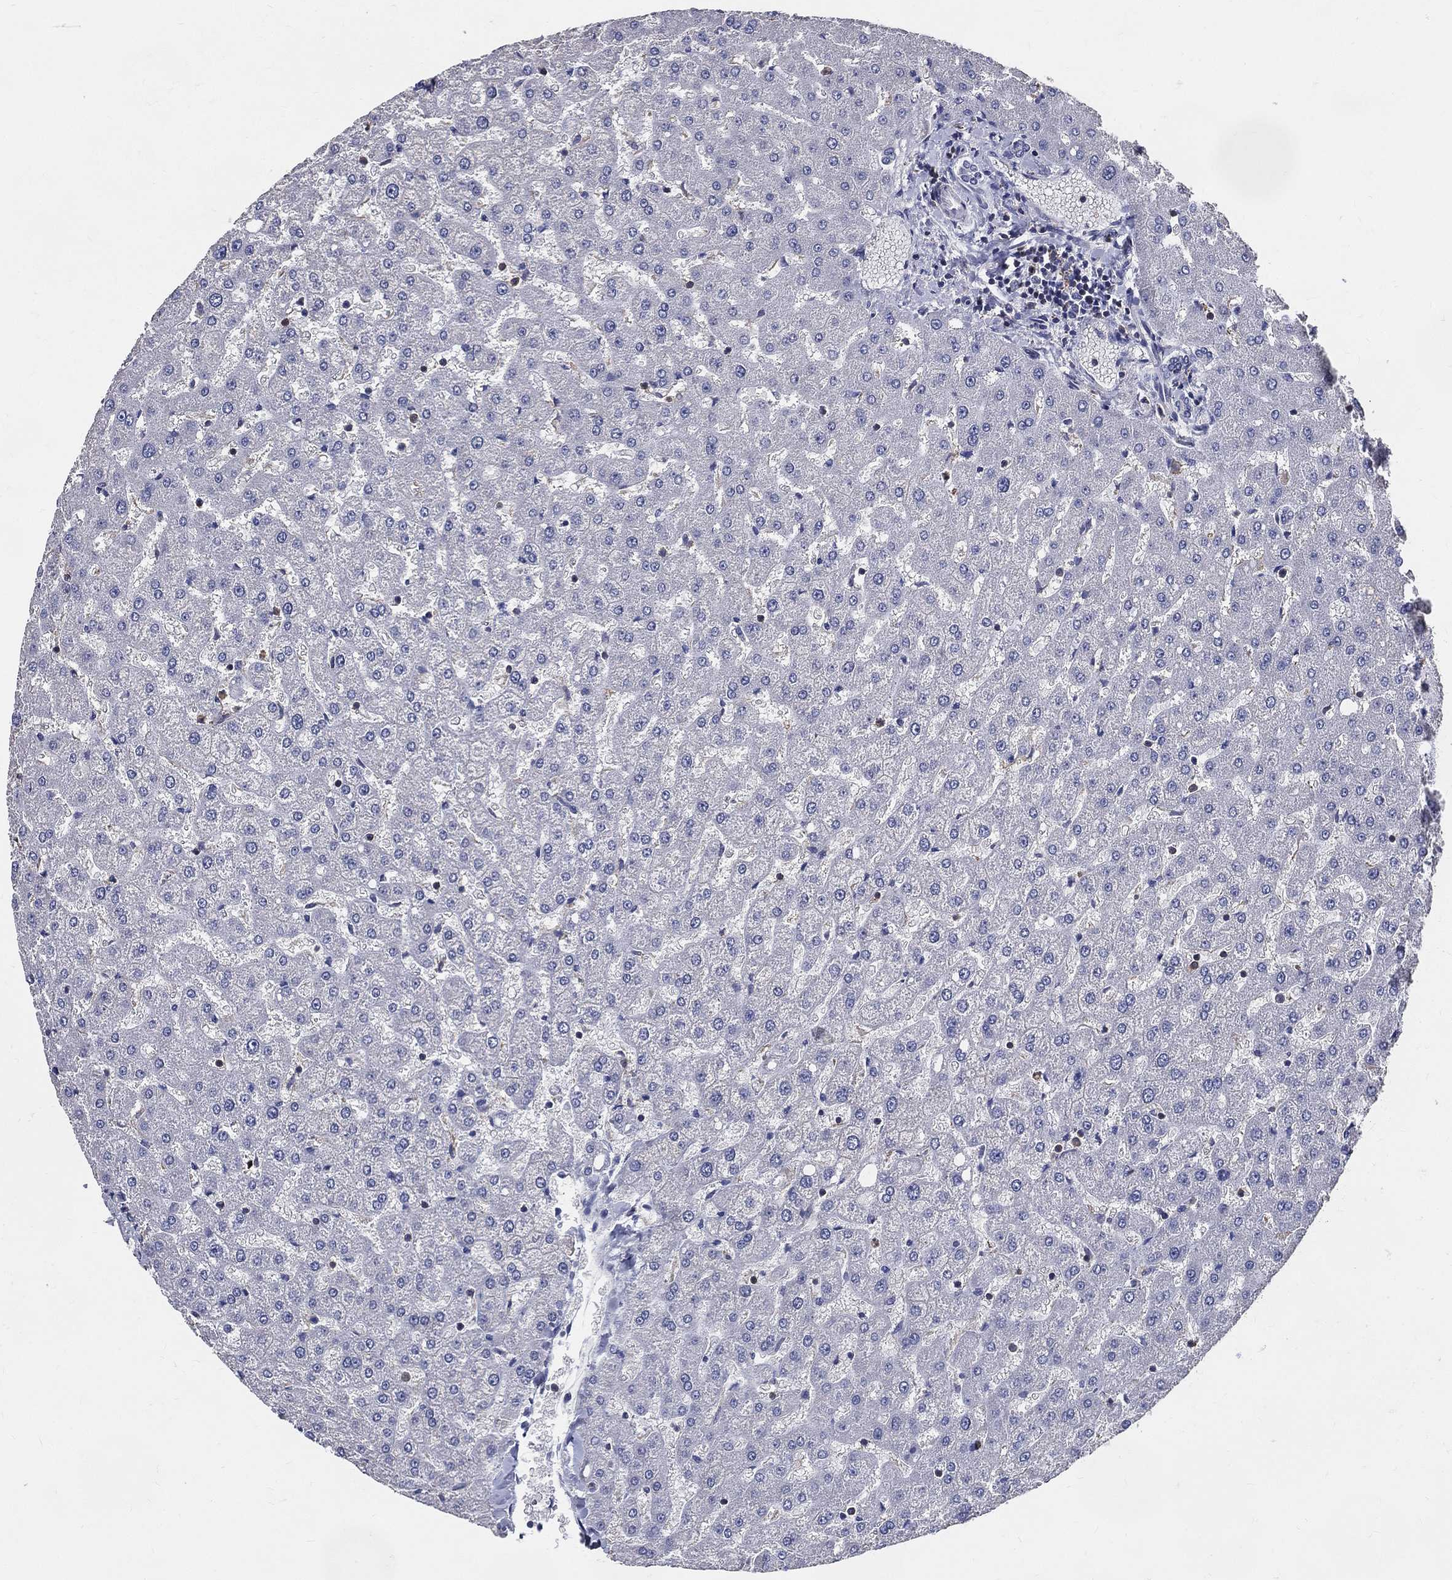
{"staining": {"intensity": "negative", "quantity": "none", "location": "none"}, "tissue": "liver", "cell_type": "Cholangiocytes", "image_type": "normal", "snomed": [{"axis": "morphology", "description": "Normal tissue, NOS"}, {"axis": "topography", "description": "Liver"}], "caption": "Immunohistochemistry (IHC) of unremarkable liver shows no staining in cholangiocytes.", "gene": "SERPINB2", "patient": {"sex": "female", "age": 50}}